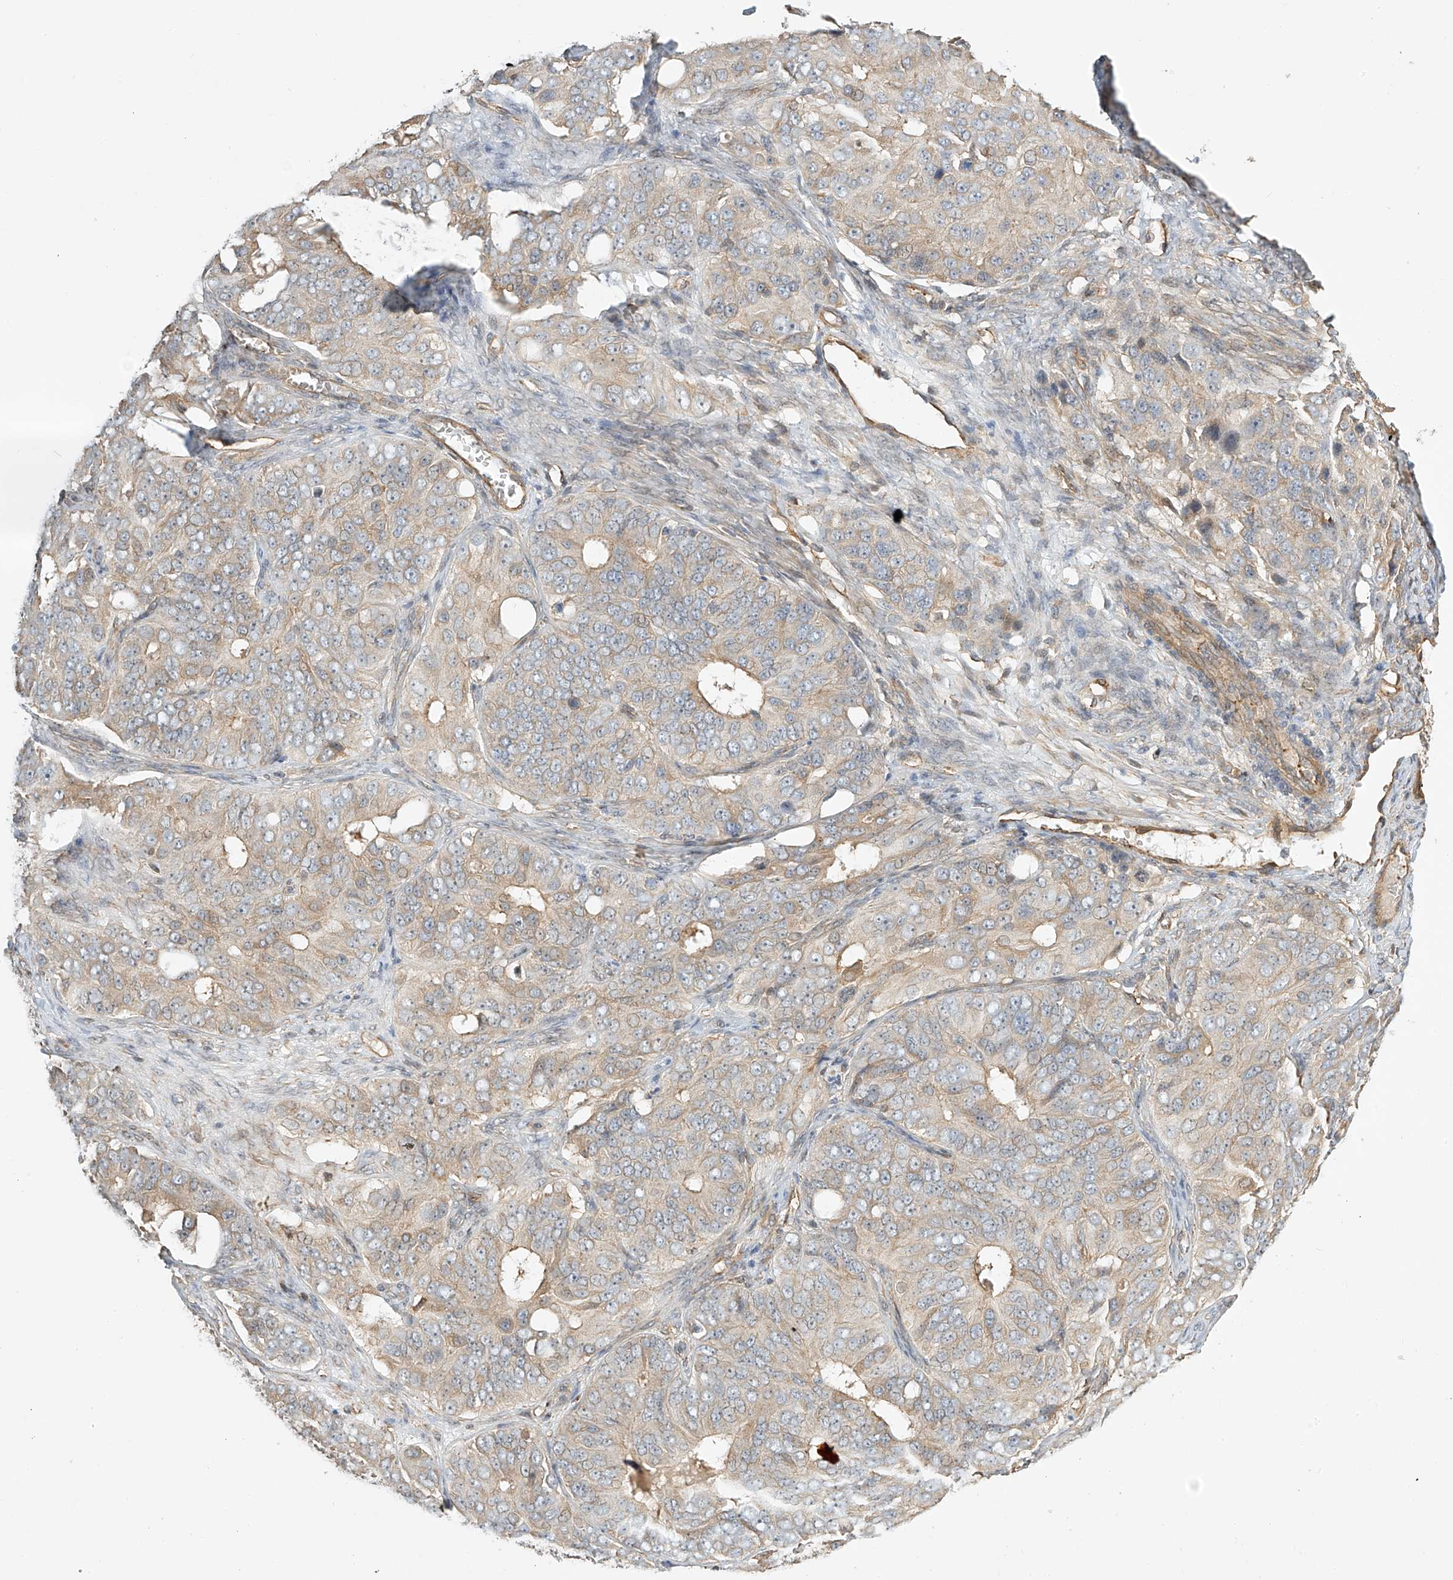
{"staining": {"intensity": "weak", "quantity": "25%-75%", "location": "cytoplasmic/membranous"}, "tissue": "ovarian cancer", "cell_type": "Tumor cells", "image_type": "cancer", "snomed": [{"axis": "morphology", "description": "Carcinoma, endometroid"}, {"axis": "topography", "description": "Ovary"}], "caption": "Tumor cells exhibit weak cytoplasmic/membranous positivity in about 25%-75% of cells in endometroid carcinoma (ovarian). The staining is performed using DAB (3,3'-diaminobenzidine) brown chromogen to label protein expression. The nuclei are counter-stained blue using hematoxylin.", "gene": "CSMD3", "patient": {"sex": "female", "age": 51}}